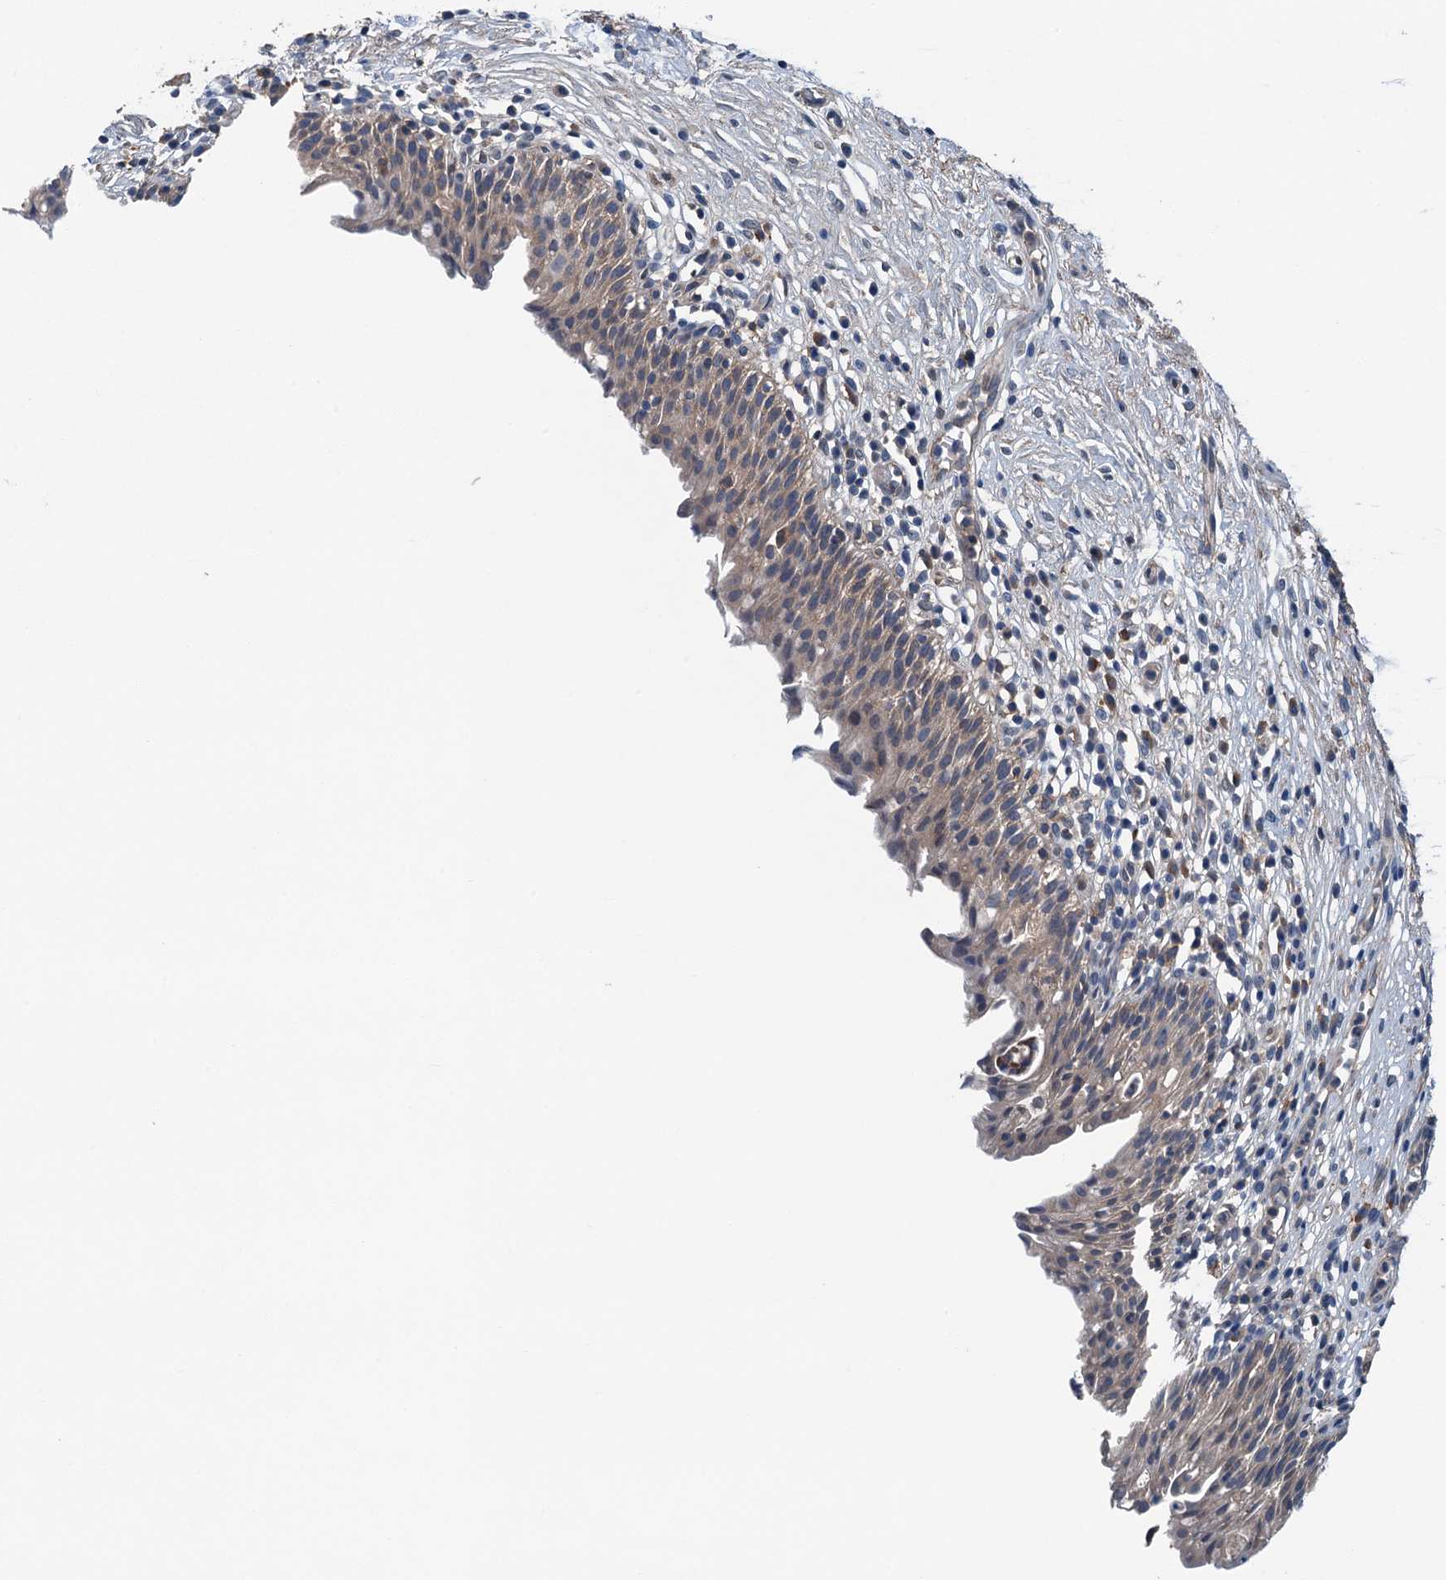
{"staining": {"intensity": "strong", "quantity": "25%-75%", "location": "cytoplasmic/membranous"}, "tissue": "urinary bladder", "cell_type": "Urothelial cells", "image_type": "normal", "snomed": [{"axis": "morphology", "description": "Normal tissue, NOS"}, {"axis": "morphology", "description": "Inflammation, NOS"}, {"axis": "topography", "description": "Urinary bladder"}], "caption": "High-power microscopy captured an immunohistochemistry micrograph of unremarkable urinary bladder, revealing strong cytoplasmic/membranous staining in about 25%-75% of urothelial cells. The staining was performed using DAB (3,3'-diaminobenzidine) to visualize the protein expression in brown, while the nuclei were stained in blue with hematoxylin (Magnification: 20x).", "gene": "SLC2A10", "patient": {"sex": "male", "age": 63}}